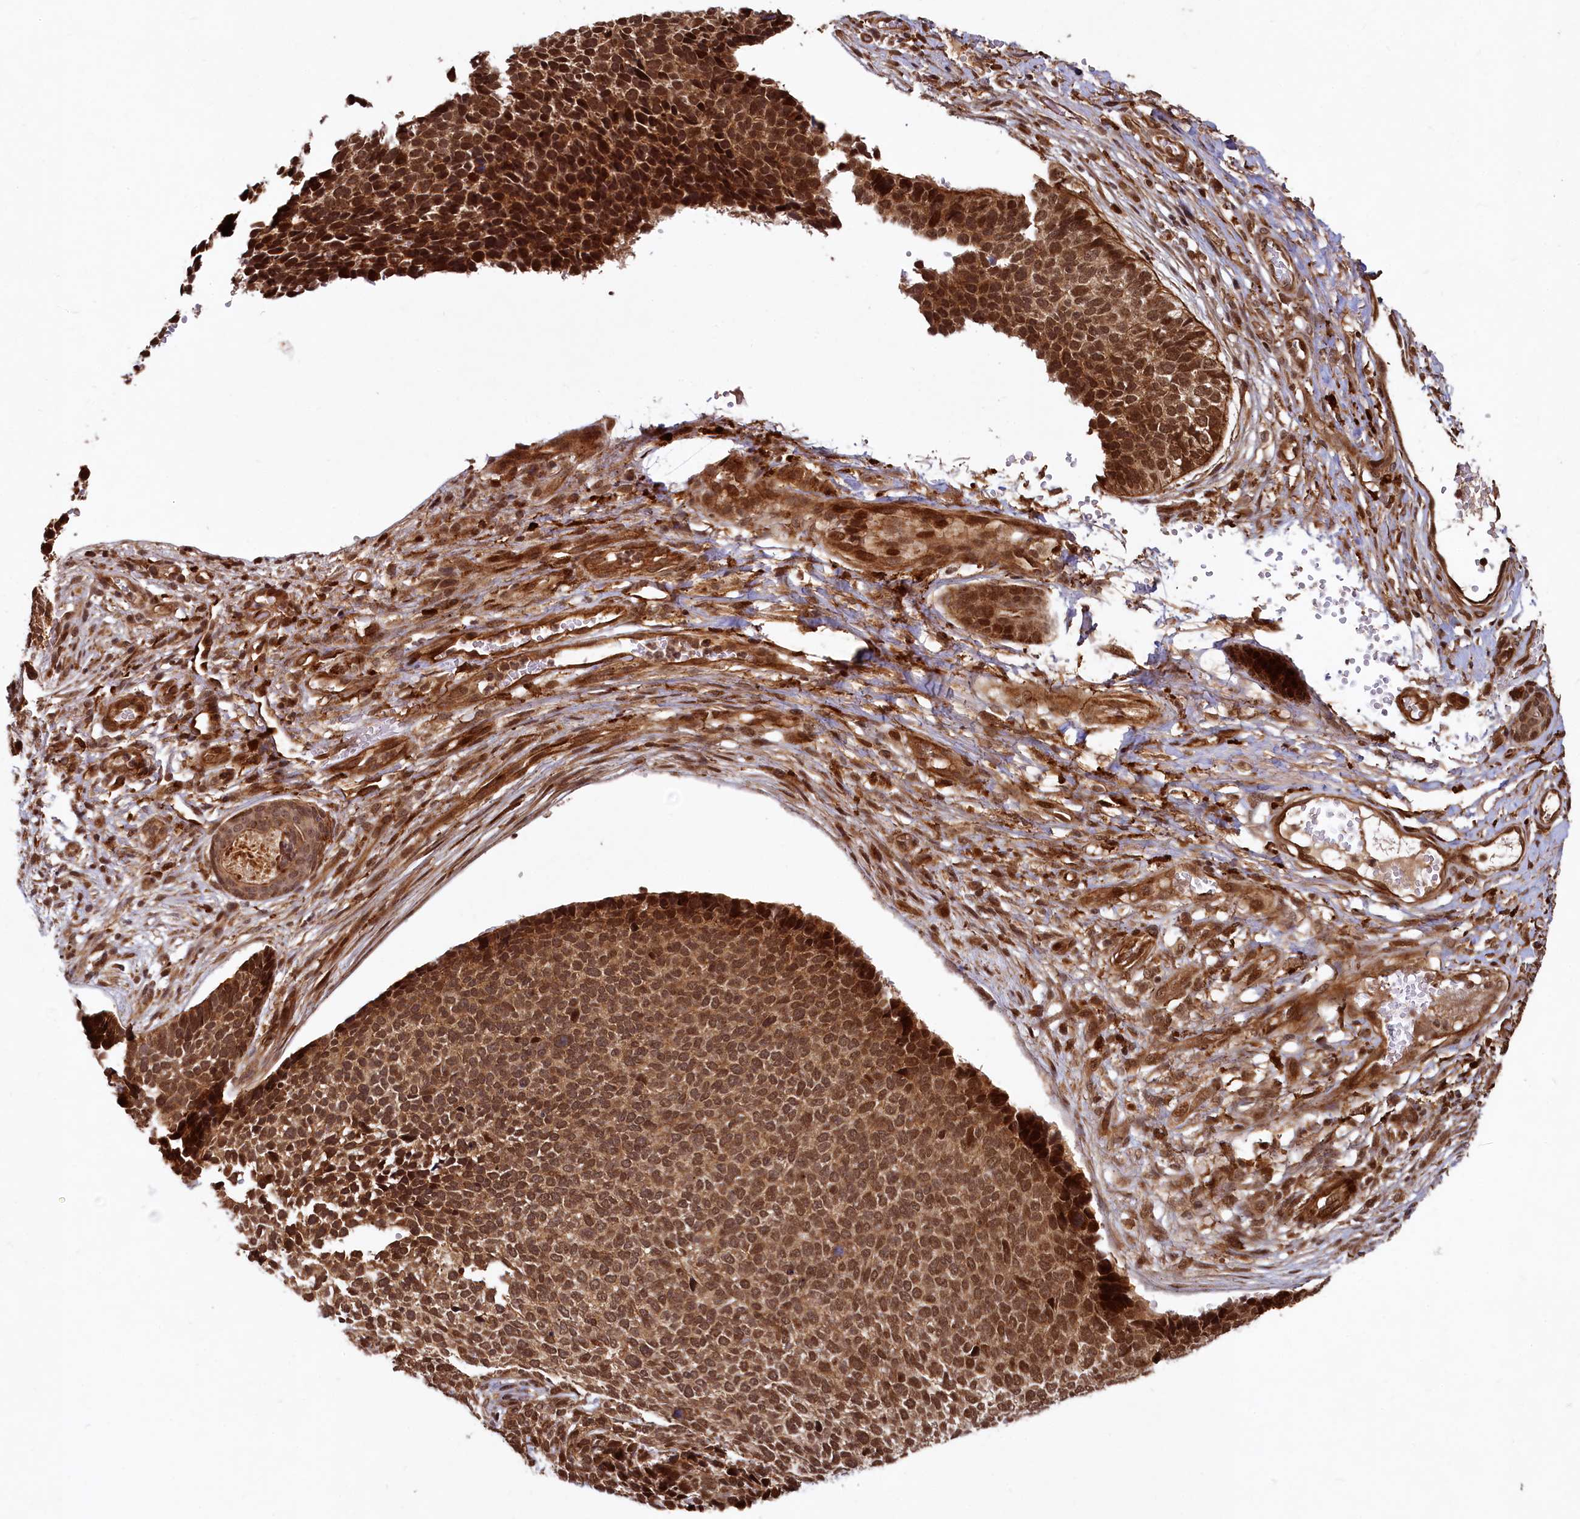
{"staining": {"intensity": "strong", "quantity": ">75%", "location": "nuclear"}, "tissue": "skin cancer", "cell_type": "Tumor cells", "image_type": "cancer", "snomed": [{"axis": "morphology", "description": "Basal cell carcinoma"}, {"axis": "topography", "description": "Skin"}], "caption": "Protein staining of skin basal cell carcinoma tissue displays strong nuclear expression in approximately >75% of tumor cells.", "gene": "TRIM23", "patient": {"sex": "female", "age": 84}}